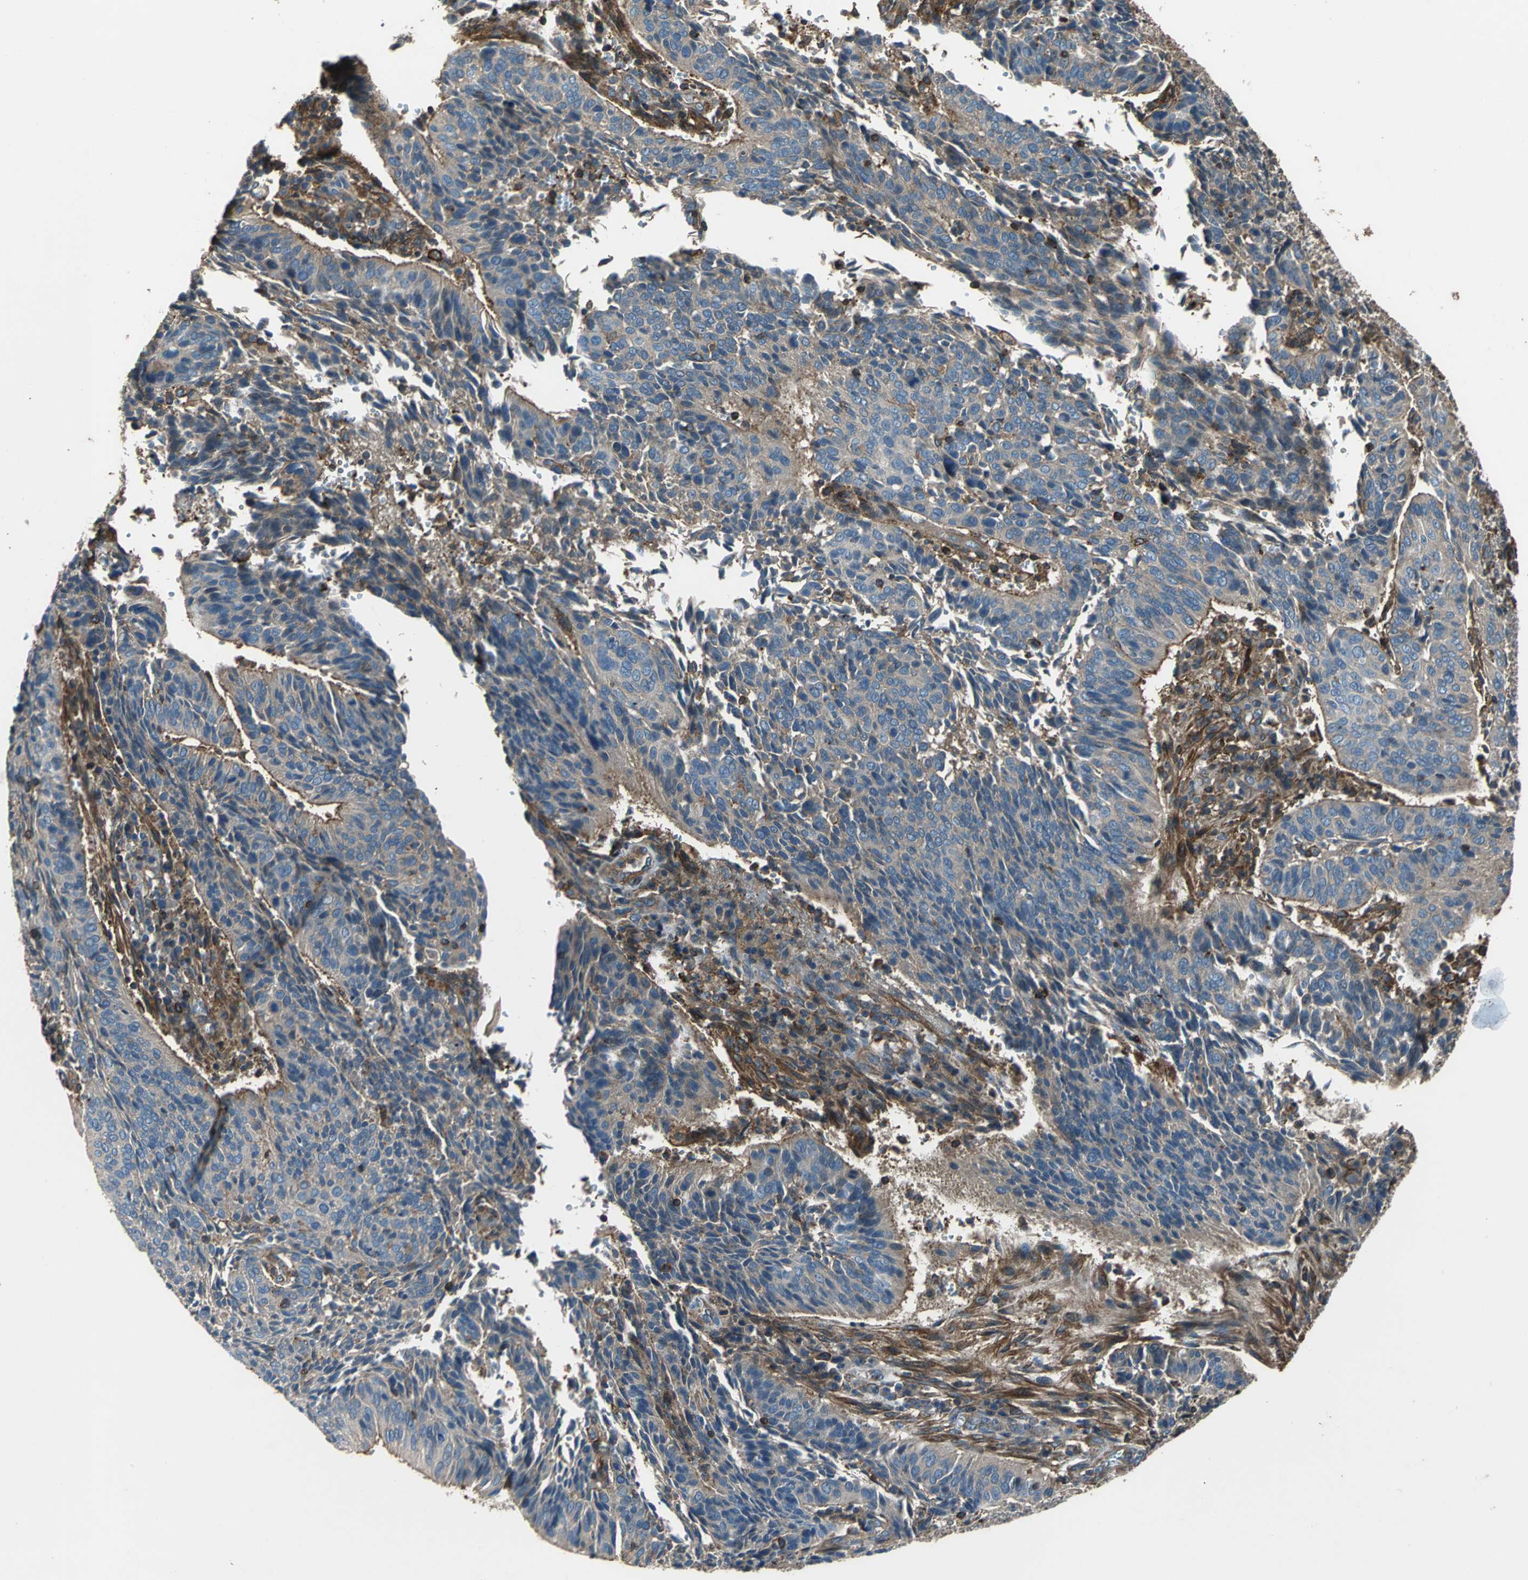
{"staining": {"intensity": "moderate", "quantity": ">75%", "location": "cytoplasmic/membranous"}, "tissue": "cervical cancer", "cell_type": "Tumor cells", "image_type": "cancer", "snomed": [{"axis": "morphology", "description": "Squamous cell carcinoma, NOS"}, {"axis": "topography", "description": "Cervix"}], "caption": "Cervical cancer (squamous cell carcinoma) stained for a protein exhibits moderate cytoplasmic/membranous positivity in tumor cells. (DAB (3,3'-diaminobenzidine) IHC, brown staining for protein, blue staining for nuclei).", "gene": "PARVA", "patient": {"sex": "female", "age": 39}}